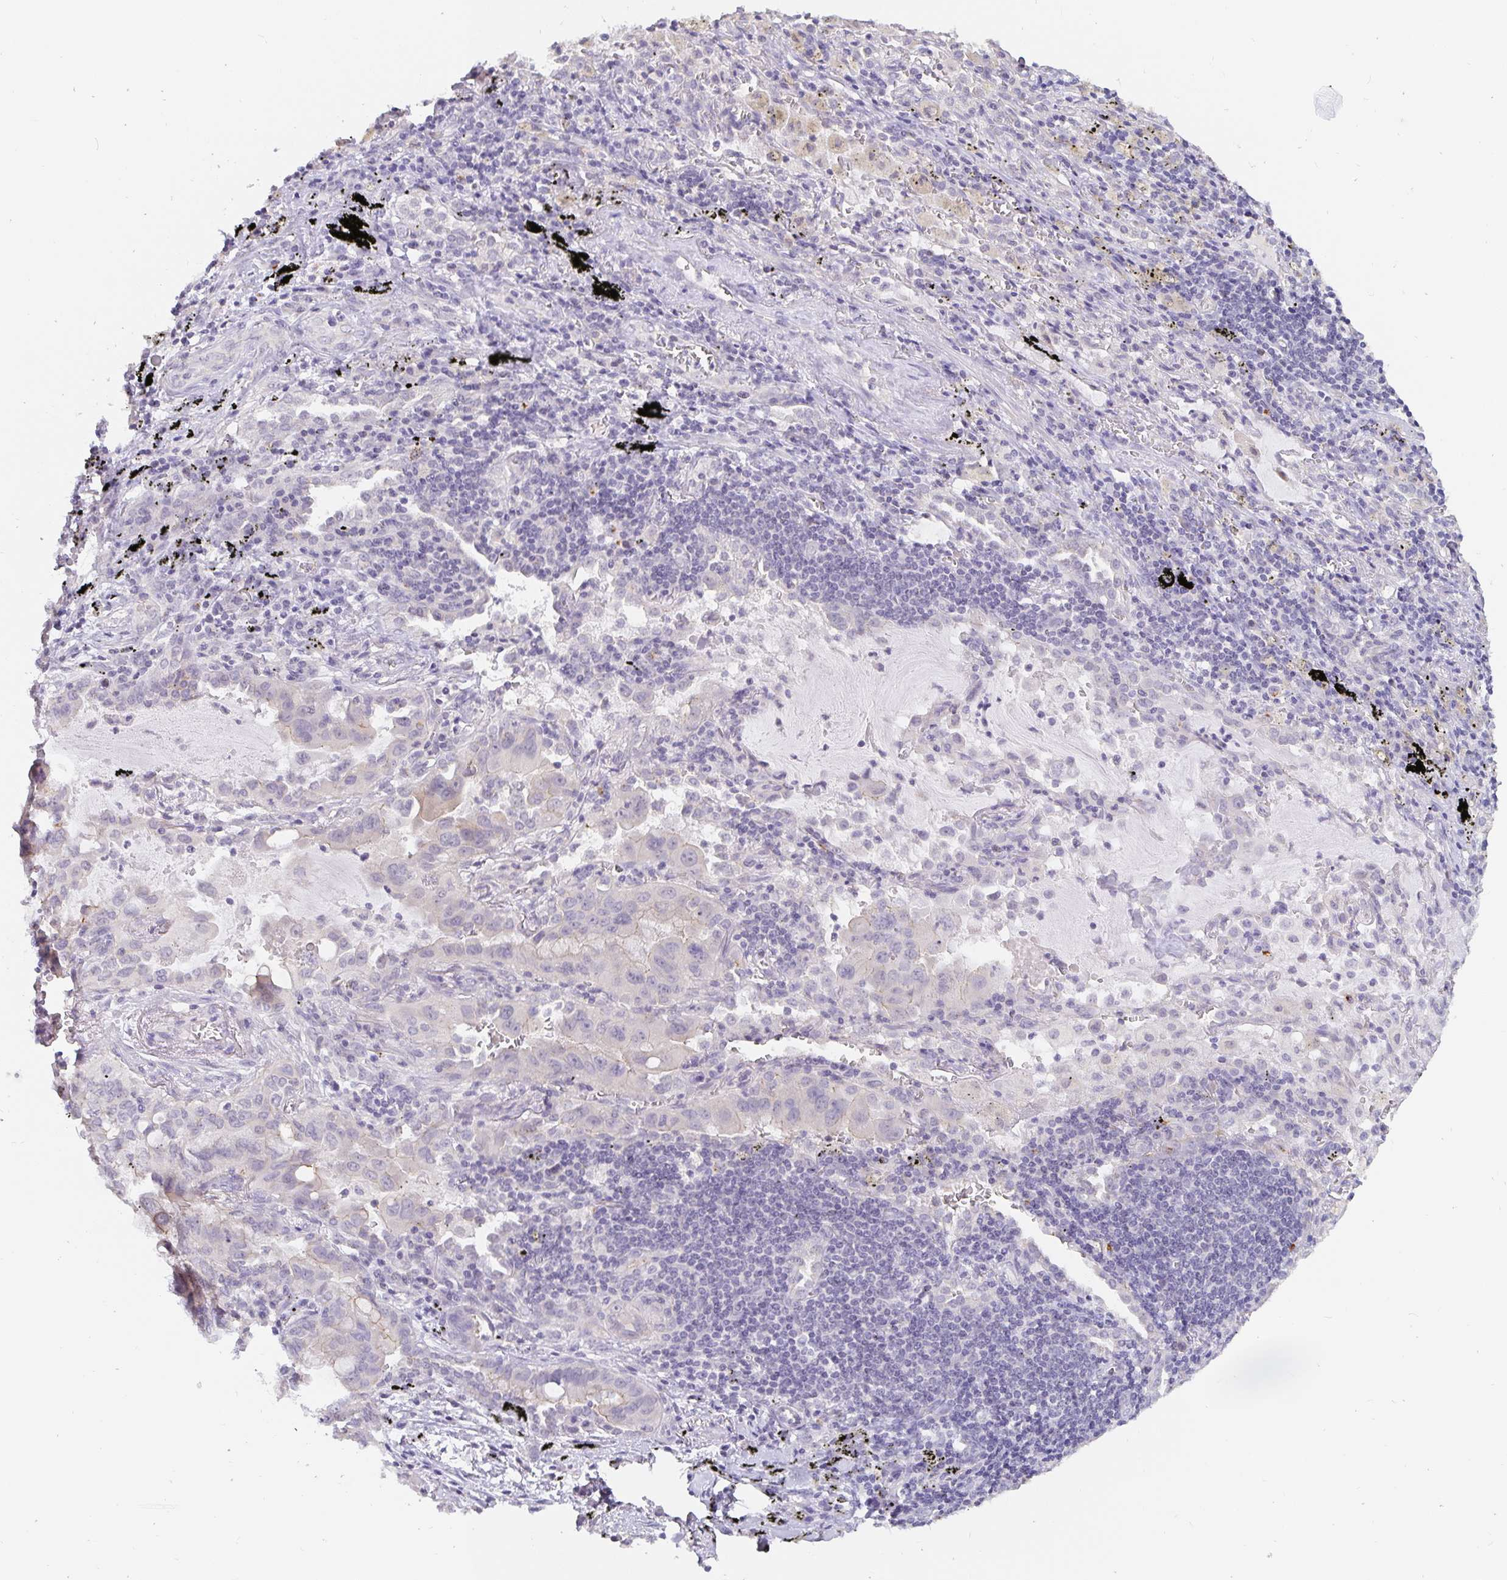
{"staining": {"intensity": "negative", "quantity": "none", "location": "none"}, "tissue": "lung cancer", "cell_type": "Tumor cells", "image_type": "cancer", "snomed": [{"axis": "morphology", "description": "Adenocarcinoma, NOS"}, {"axis": "topography", "description": "Lung"}], "caption": "This is an IHC image of adenocarcinoma (lung). There is no positivity in tumor cells.", "gene": "PDX1", "patient": {"sex": "male", "age": 65}}